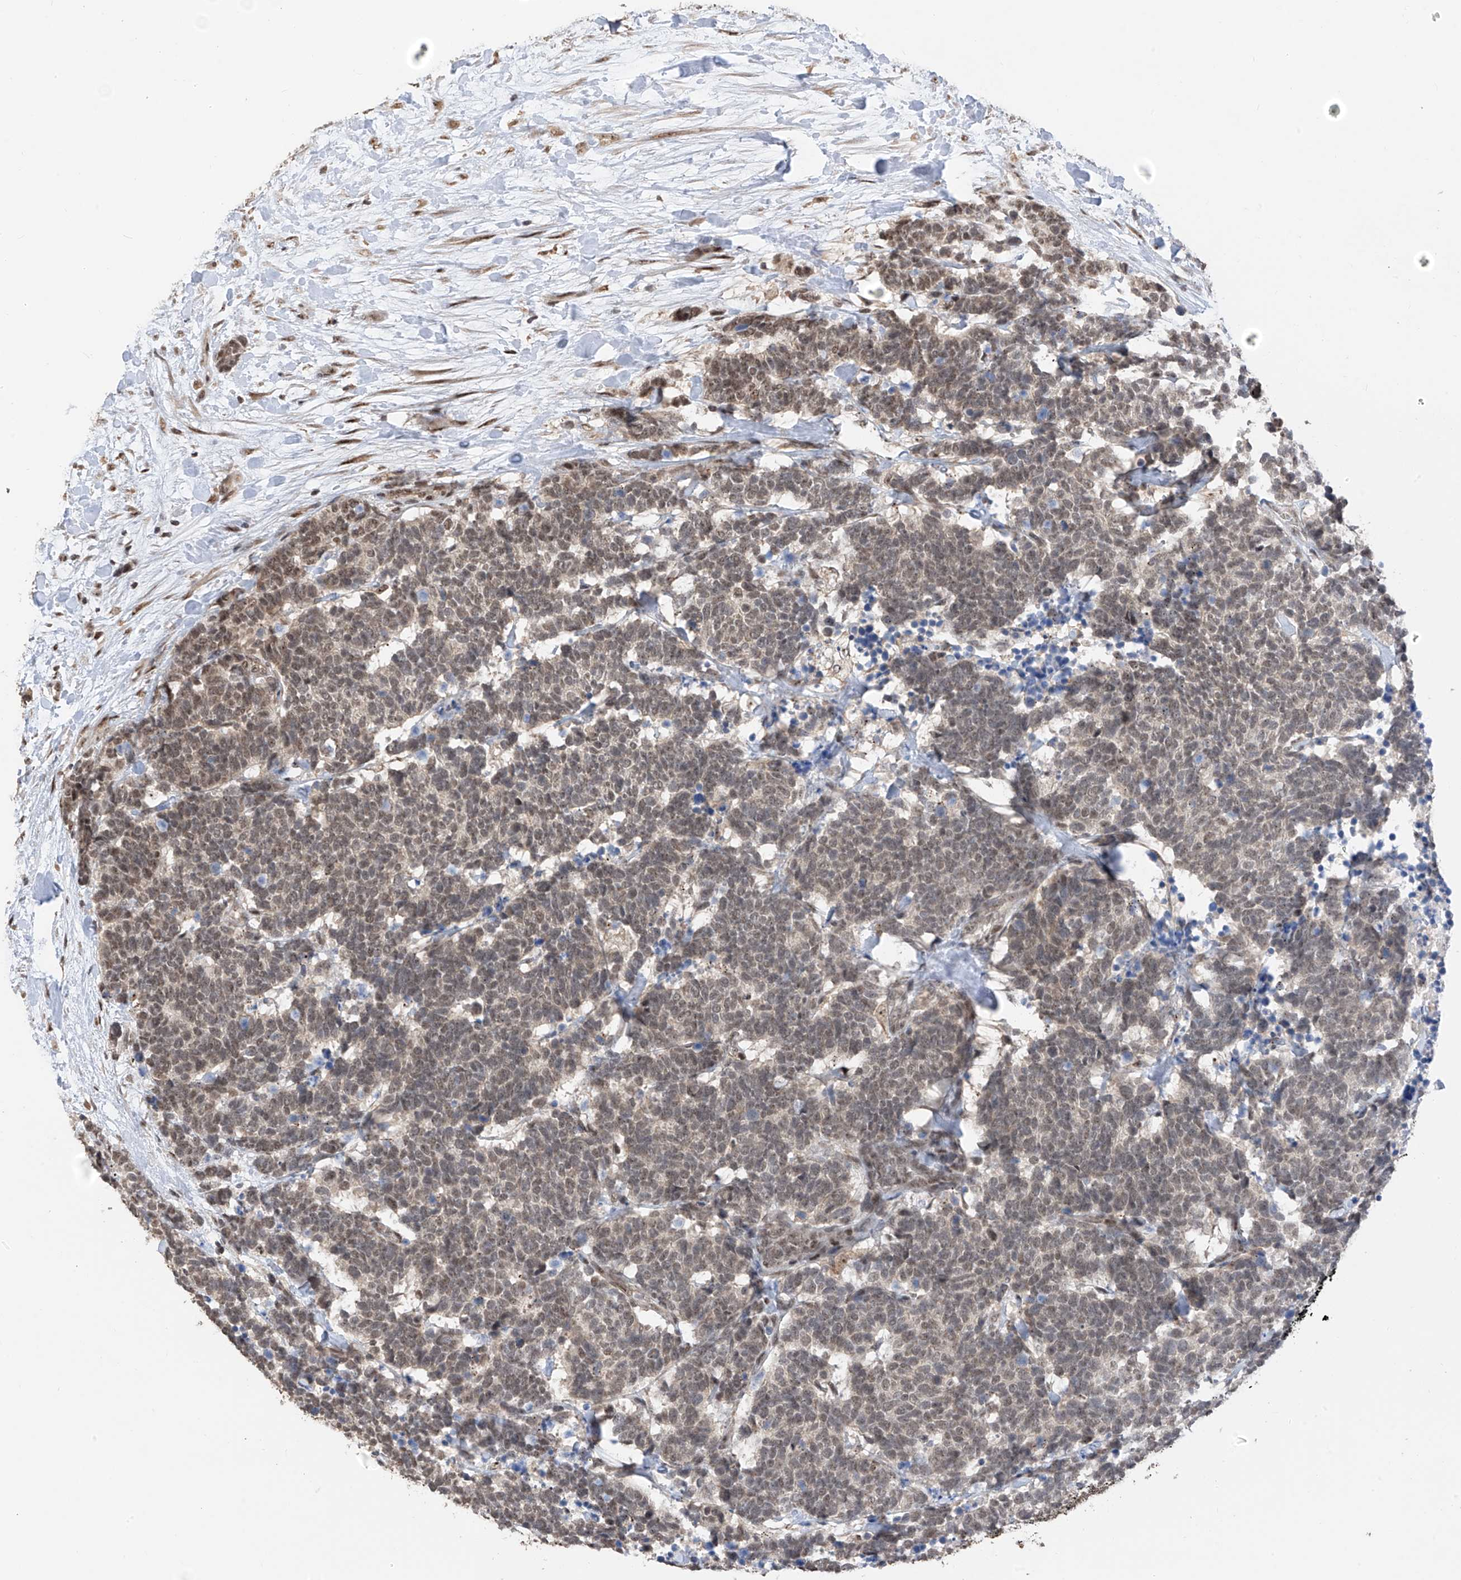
{"staining": {"intensity": "weak", "quantity": "25%-75%", "location": "nuclear"}, "tissue": "carcinoid", "cell_type": "Tumor cells", "image_type": "cancer", "snomed": [{"axis": "morphology", "description": "Carcinoma, NOS"}, {"axis": "morphology", "description": "Carcinoid, malignant, NOS"}, {"axis": "topography", "description": "Urinary bladder"}], "caption": "Tumor cells reveal weak nuclear expression in about 25%-75% of cells in carcinoid (malignant).", "gene": "C1orf131", "patient": {"sex": "male", "age": 57}}